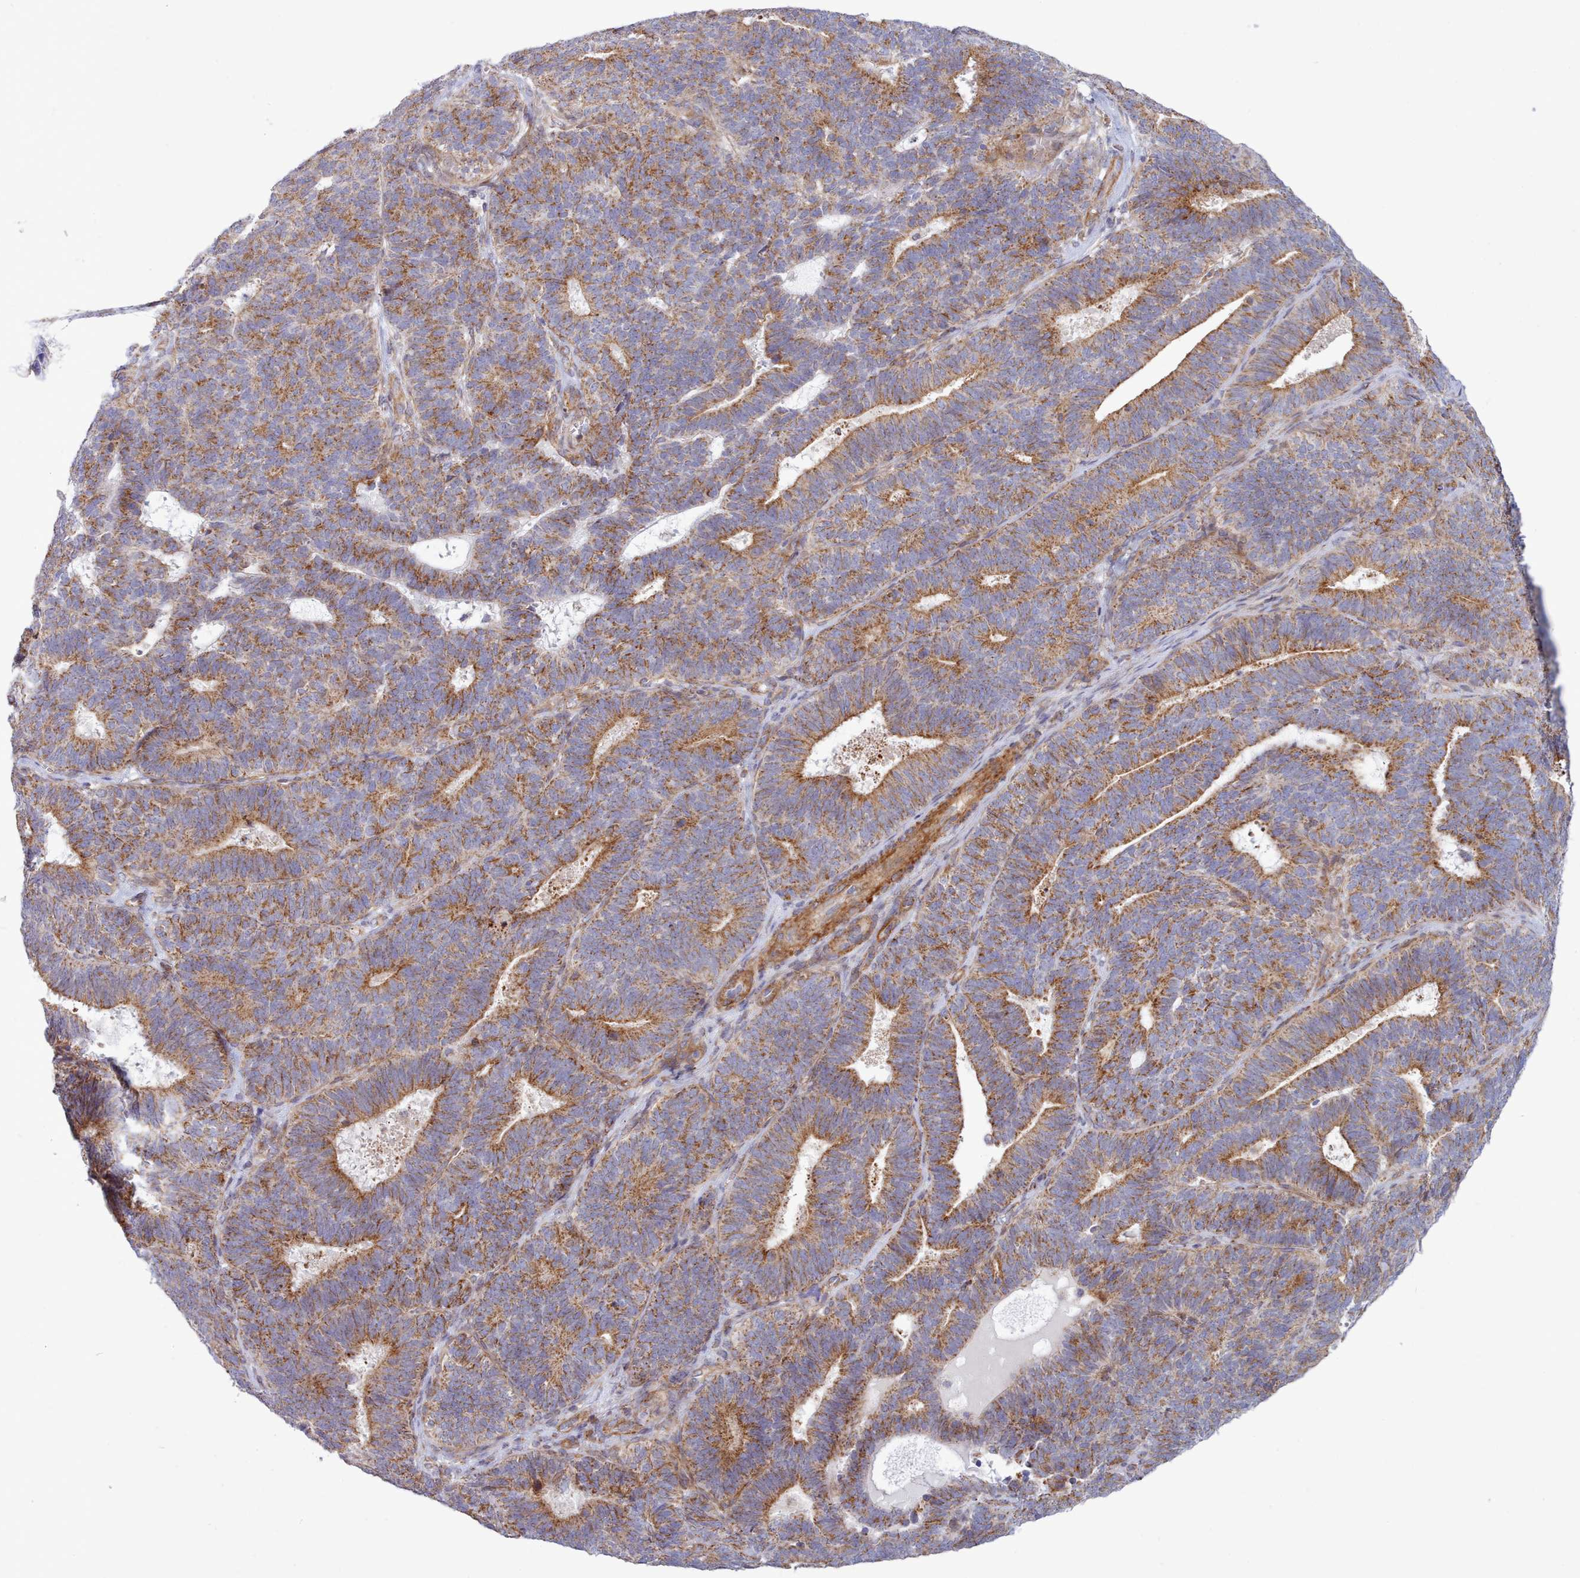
{"staining": {"intensity": "moderate", "quantity": ">75%", "location": "cytoplasmic/membranous"}, "tissue": "endometrial cancer", "cell_type": "Tumor cells", "image_type": "cancer", "snomed": [{"axis": "morphology", "description": "Adenocarcinoma, NOS"}, {"axis": "topography", "description": "Endometrium"}], "caption": "Tumor cells exhibit moderate cytoplasmic/membranous staining in about >75% of cells in endometrial cancer (adenocarcinoma).", "gene": "MRPL21", "patient": {"sex": "female", "age": 70}}